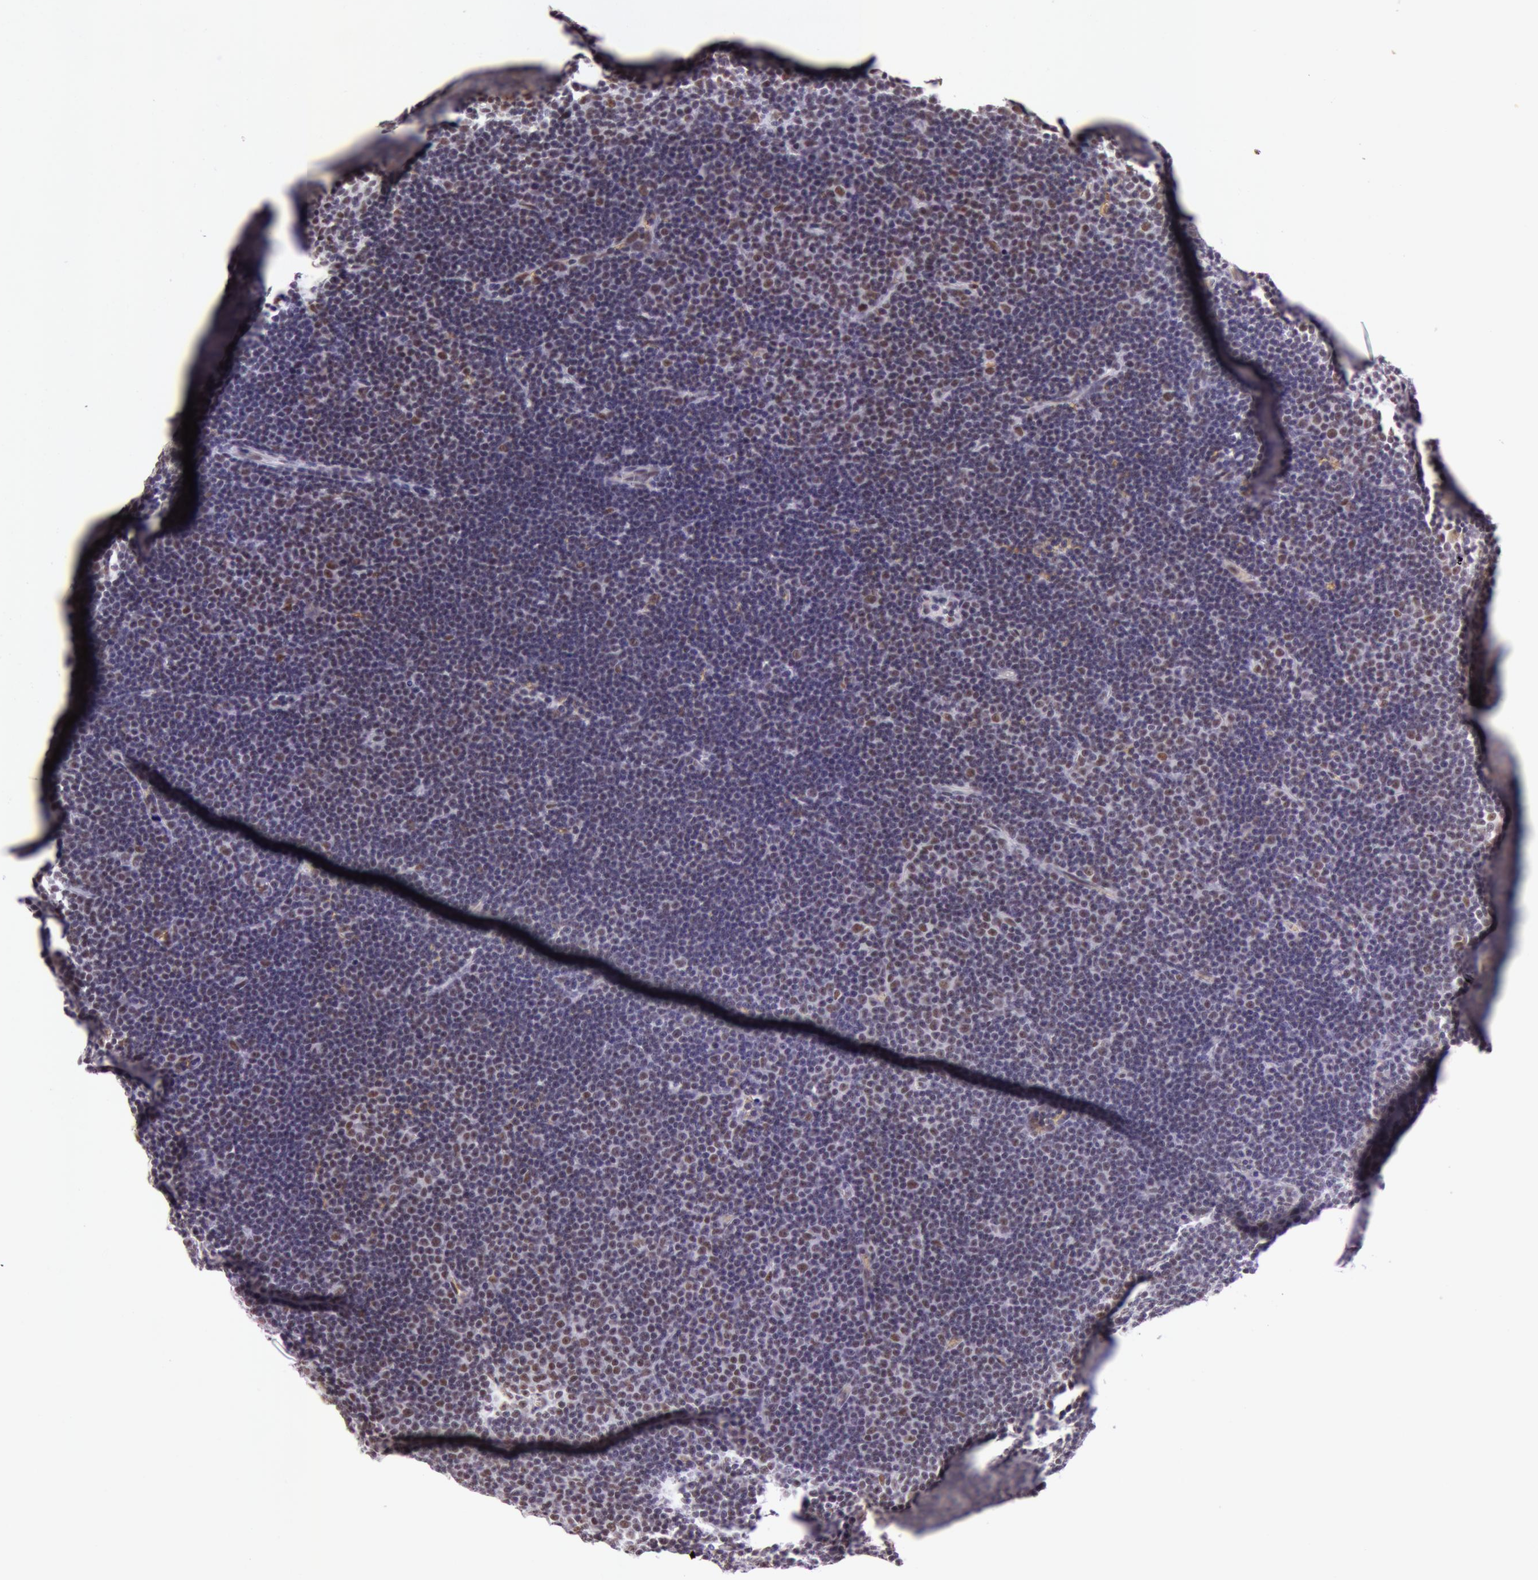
{"staining": {"intensity": "weak", "quantity": "25%-75%", "location": "nuclear"}, "tissue": "lymphoma", "cell_type": "Tumor cells", "image_type": "cancer", "snomed": [{"axis": "morphology", "description": "Malignant lymphoma, non-Hodgkin's type, Low grade"}, {"axis": "topography", "description": "Lymph node"}], "caption": "High-magnification brightfield microscopy of malignant lymphoma, non-Hodgkin's type (low-grade) stained with DAB (3,3'-diaminobenzidine) (brown) and counterstained with hematoxylin (blue). tumor cells exhibit weak nuclear expression is seen in about25%-75% of cells.", "gene": "NBN", "patient": {"sex": "male", "age": 57}}